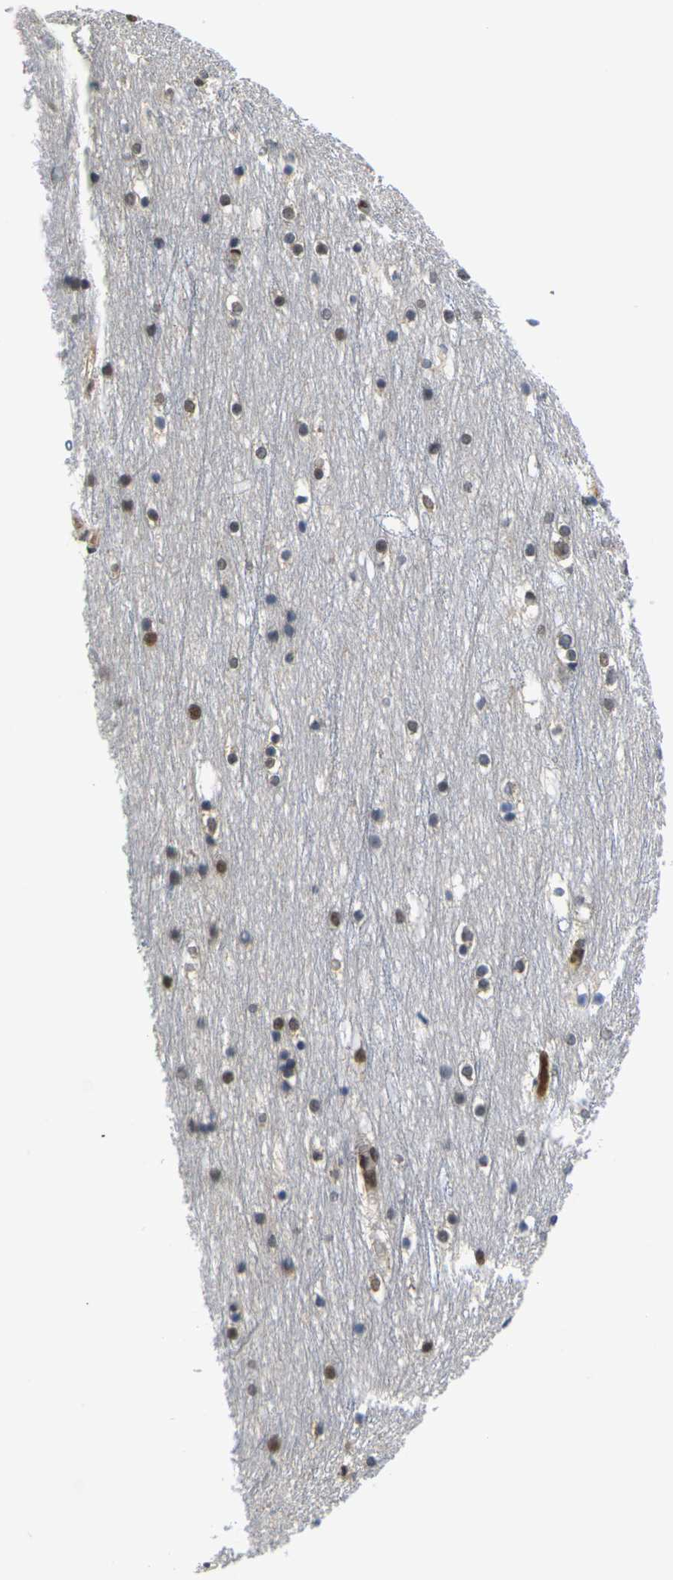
{"staining": {"intensity": "moderate", "quantity": "25%-75%", "location": "cytoplasmic/membranous"}, "tissue": "cerebral cortex", "cell_type": "Endothelial cells", "image_type": "normal", "snomed": [{"axis": "morphology", "description": "Normal tissue, NOS"}, {"axis": "topography", "description": "Cerebral cortex"}], "caption": "This micrograph displays immunohistochemistry (IHC) staining of unremarkable cerebral cortex, with medium moderate cytoplasmic/membranous positivity in about 25%-75% of endothelial cells.", "gene": "GTF2E1", "patient": {"sex": "male", "age": 45}}